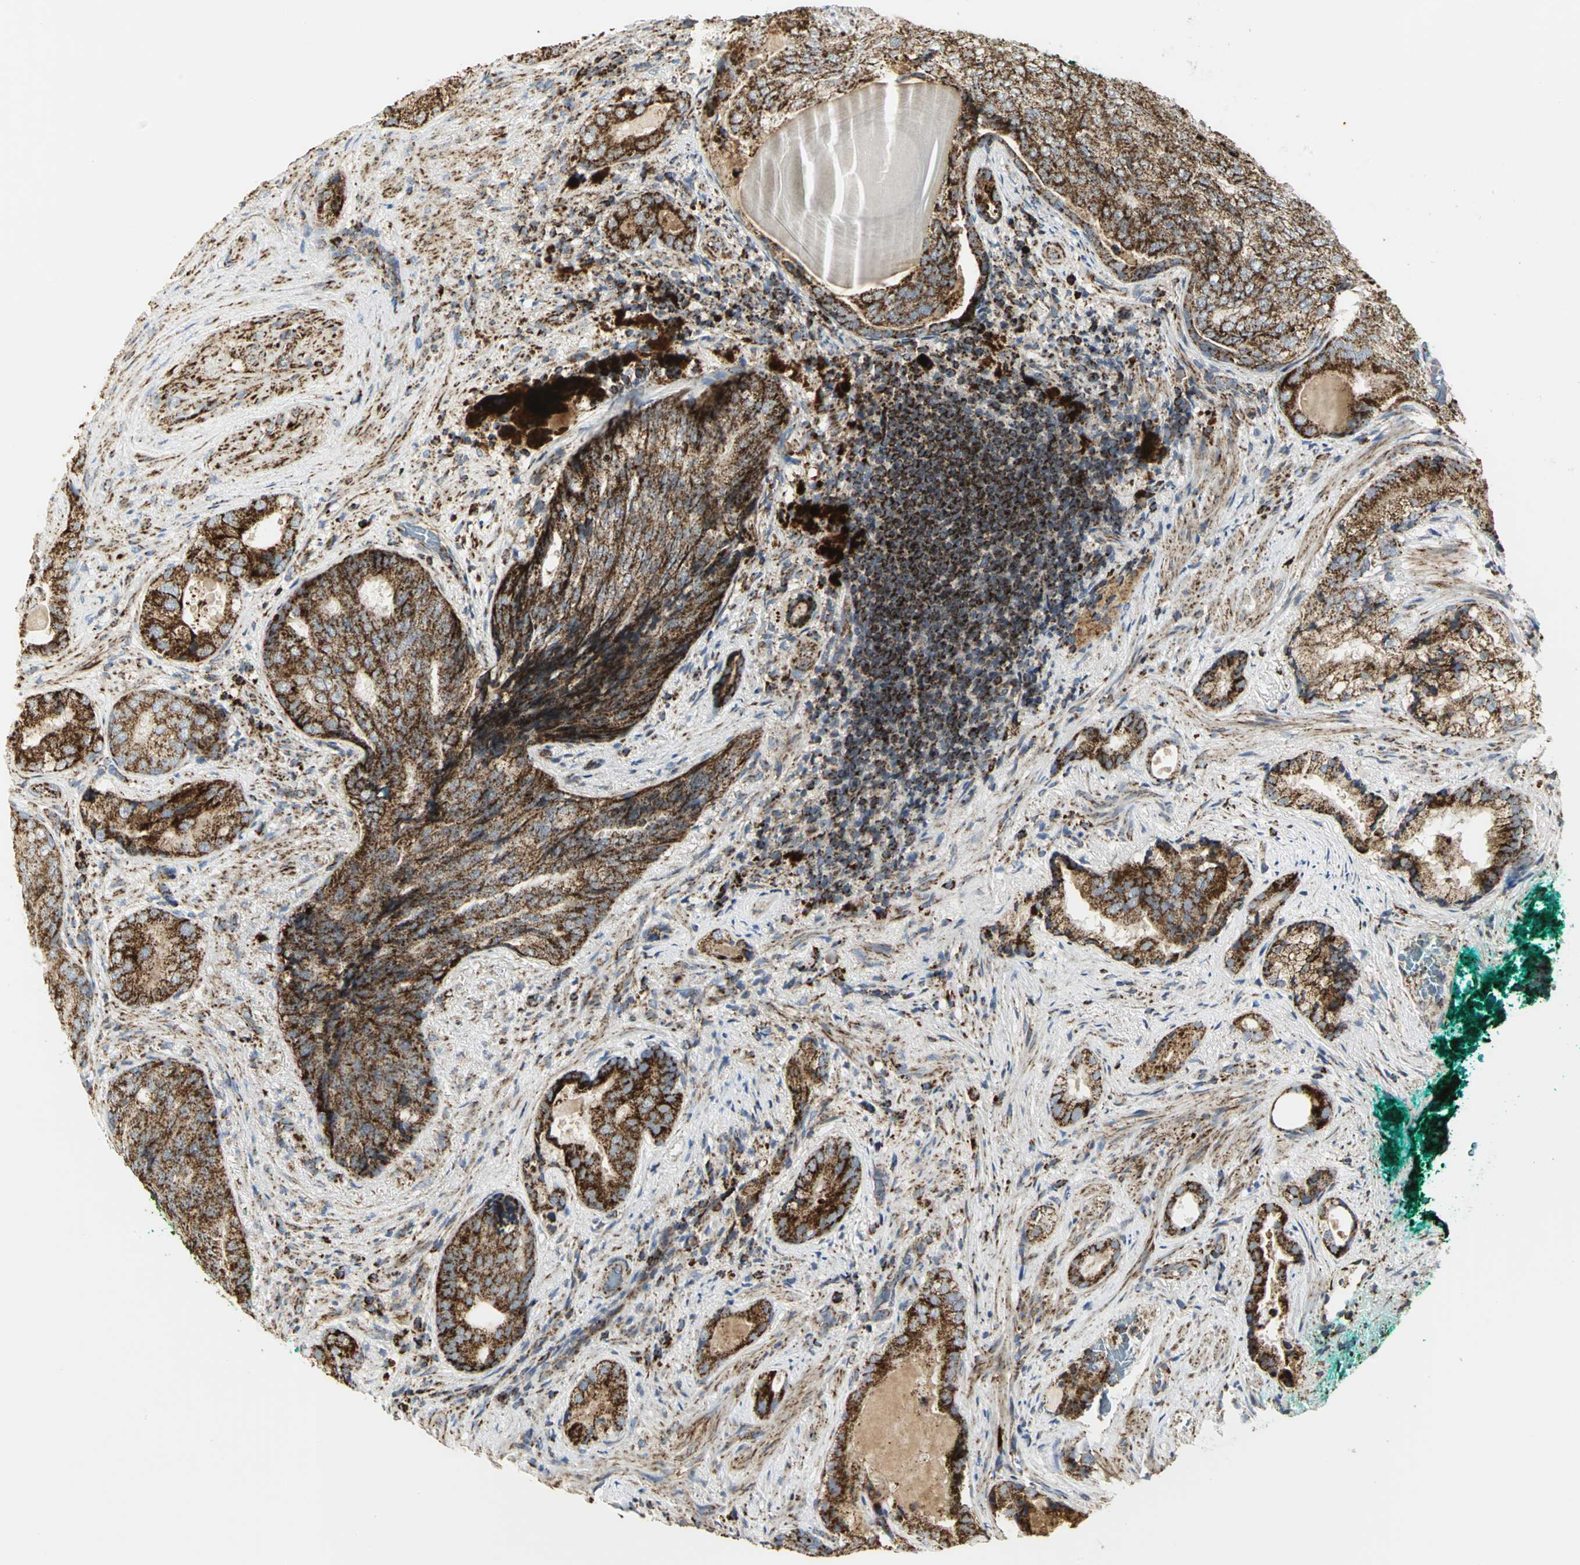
{"staining": {"intensity": "strong", "quantity": ">75%", "location": "cytoplasmic/membranous"}, "tissue": "prostate cancer", "cell_type": "Tumor cells", "image_type": "cancer", "snomed": [{"axis": "morphology", "description": "Adenocarcinoma, High grade"}, {"axis": "topography", "description": "Prostate"}], "caption": "Adenocarcinoma (high-grade) (prostate) stained for a protein displays strong cytoplasmic/membranous positivity in tumor cells.", "gene": "VDAC1", "patient": {"sex": "male", "age": 66}}